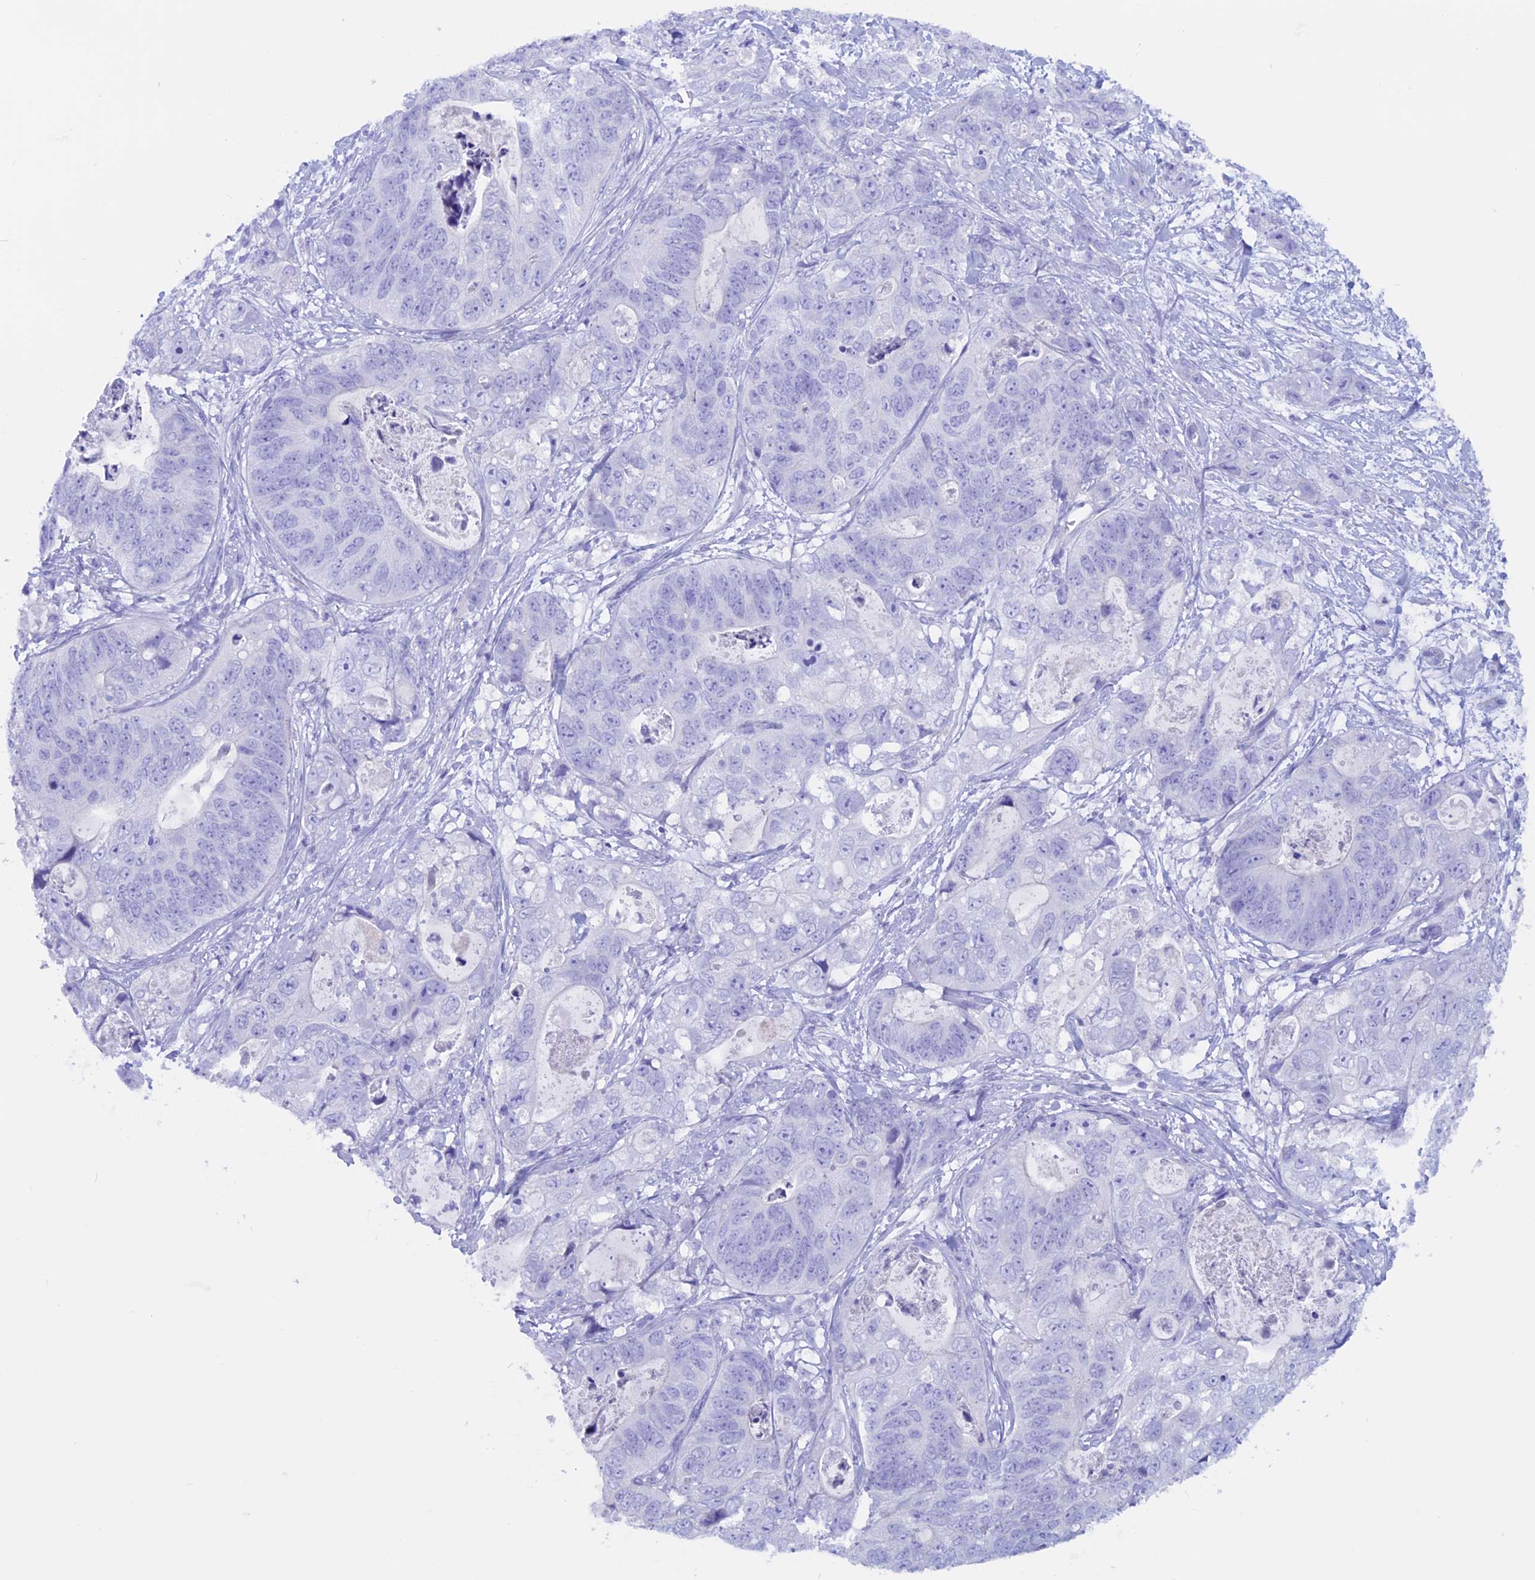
{"staining": {"intensity": "negative", "quantity": "none", "location": "none"}, "tissue": "stomach cancer", "cell_type": "Tumor cells", "image_type": "cancer", "snomed": [{"axis": "morphology", "description": "Adenocarcinoma, NOS"}, {"axis": "topography", "description": "Stomach"}], "caption": "Immunohistochemistry histopathology image of neoplastic tissue: adenocarcinoma (stomach) stained with DAB demonstrates no significant protein positivity in tumor cells. The staining is performed using DAB brown chromogen with nuclei counter-stained in using hematoxylin.", "gene": "RP1", "patient": {"sex": "female", "age": 89}}